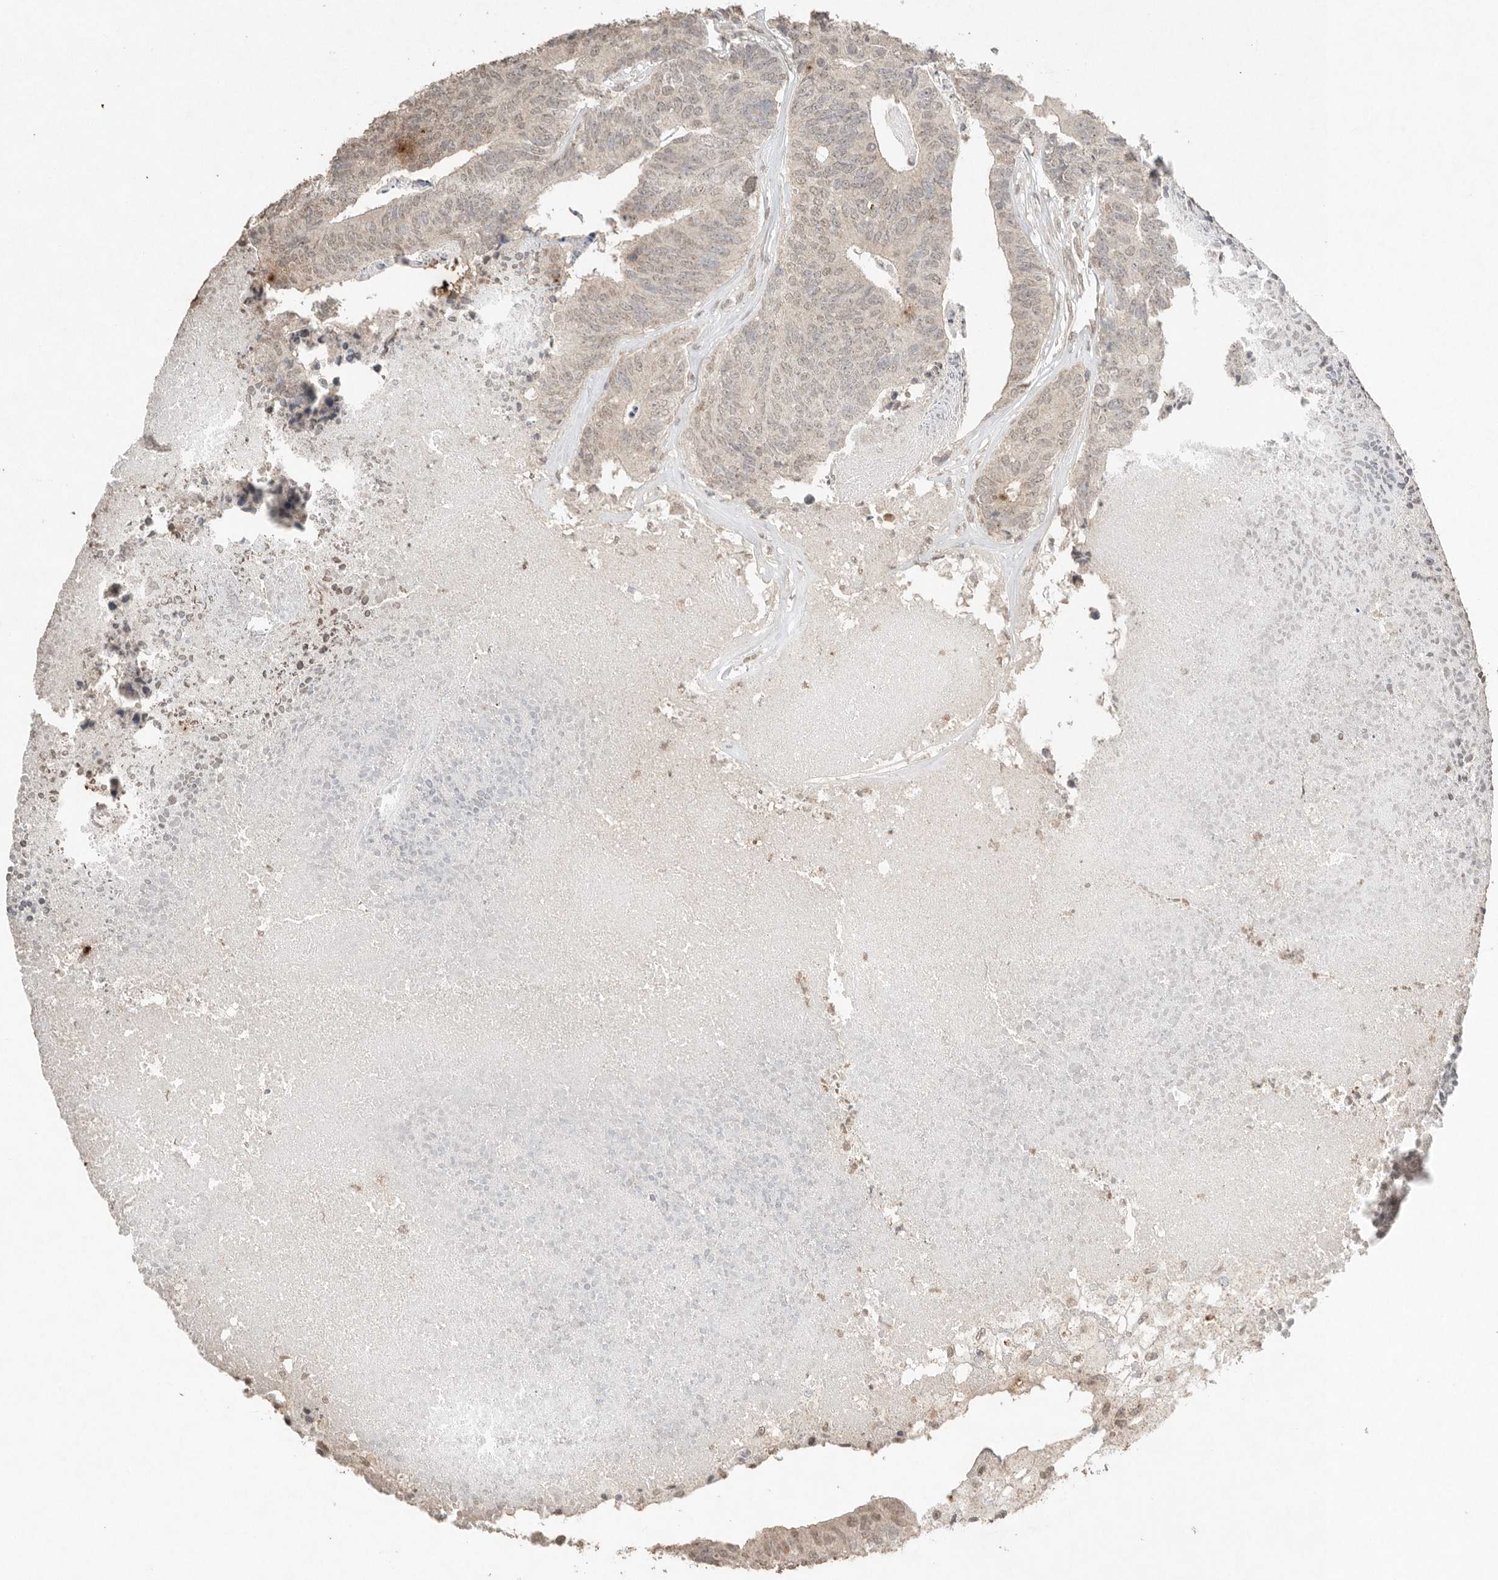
{"staining": {"intensity": "negative", "quantity": "none", "location": "none"}, "tissue": "colorectal cancer", "cell_type": "Tumor cells", "image_type": "cancer", "snomed": [{"axis": "morphology", "description": "Adenocarcinoma, NOS"}, {"axis": "topography", "description": "Colon"}], "caption": "There is no significant staining in tumor cells of colorectal adenocarcinoma. Nuclei are stained in blue.", "gene": "KLK5", "patient": {"sex": "female", "age": 67}}